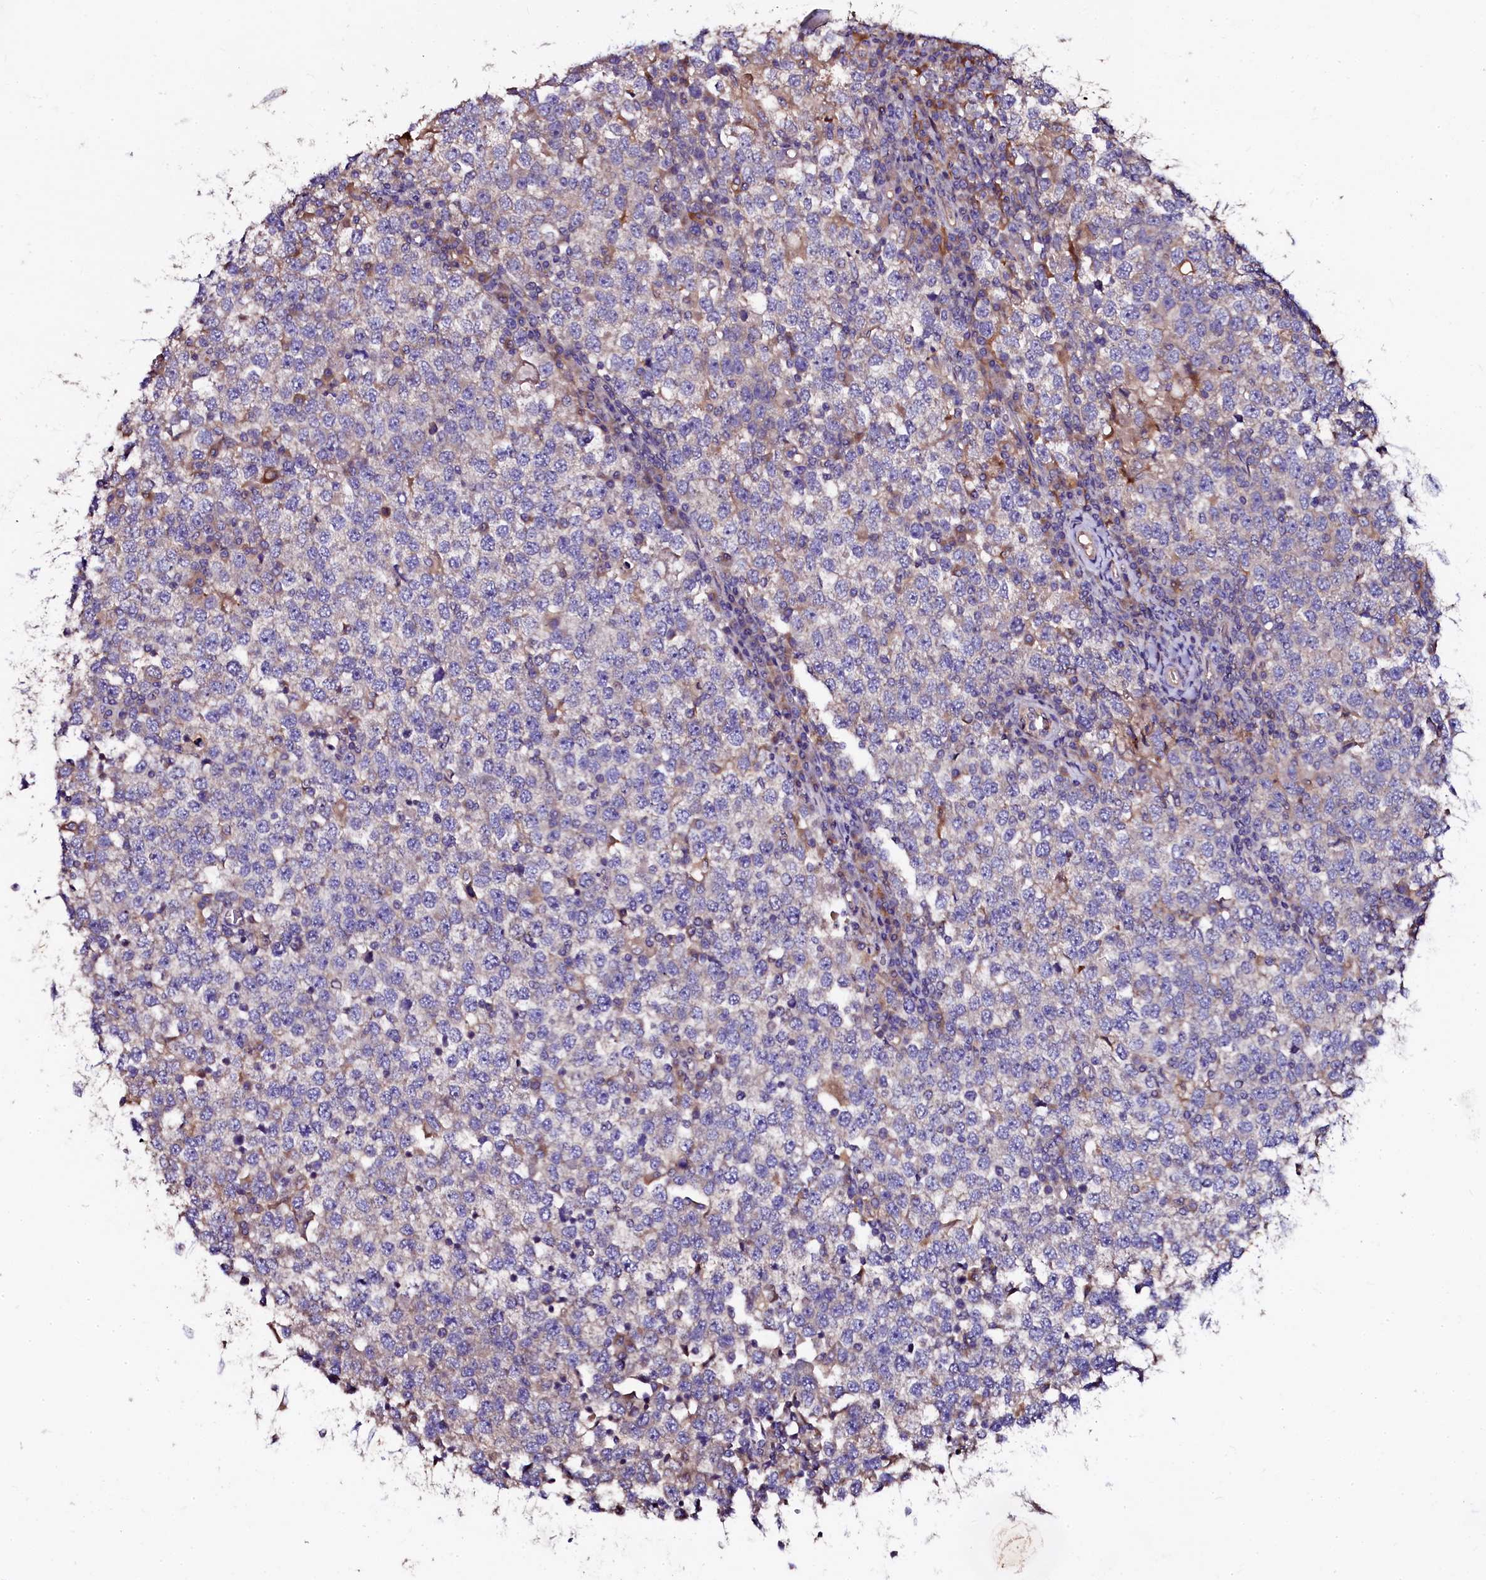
{"staining": {"intensity": "negative", "quantity": "none", "location": "none"}, "tissue": "testis cancer", "cell_type": "Tumor cells", "image_type": "cancer", "snomed": [{"axis": "morphology", "description": "Seminoma, NOS"}, {"axis": "topography", "description": "Testis"}], "caption": "A micrograph of human testis cancer is negative for staining in tumor cells.", "gene": "APPL2", "patient": {"sex": "male", "age": 65}}